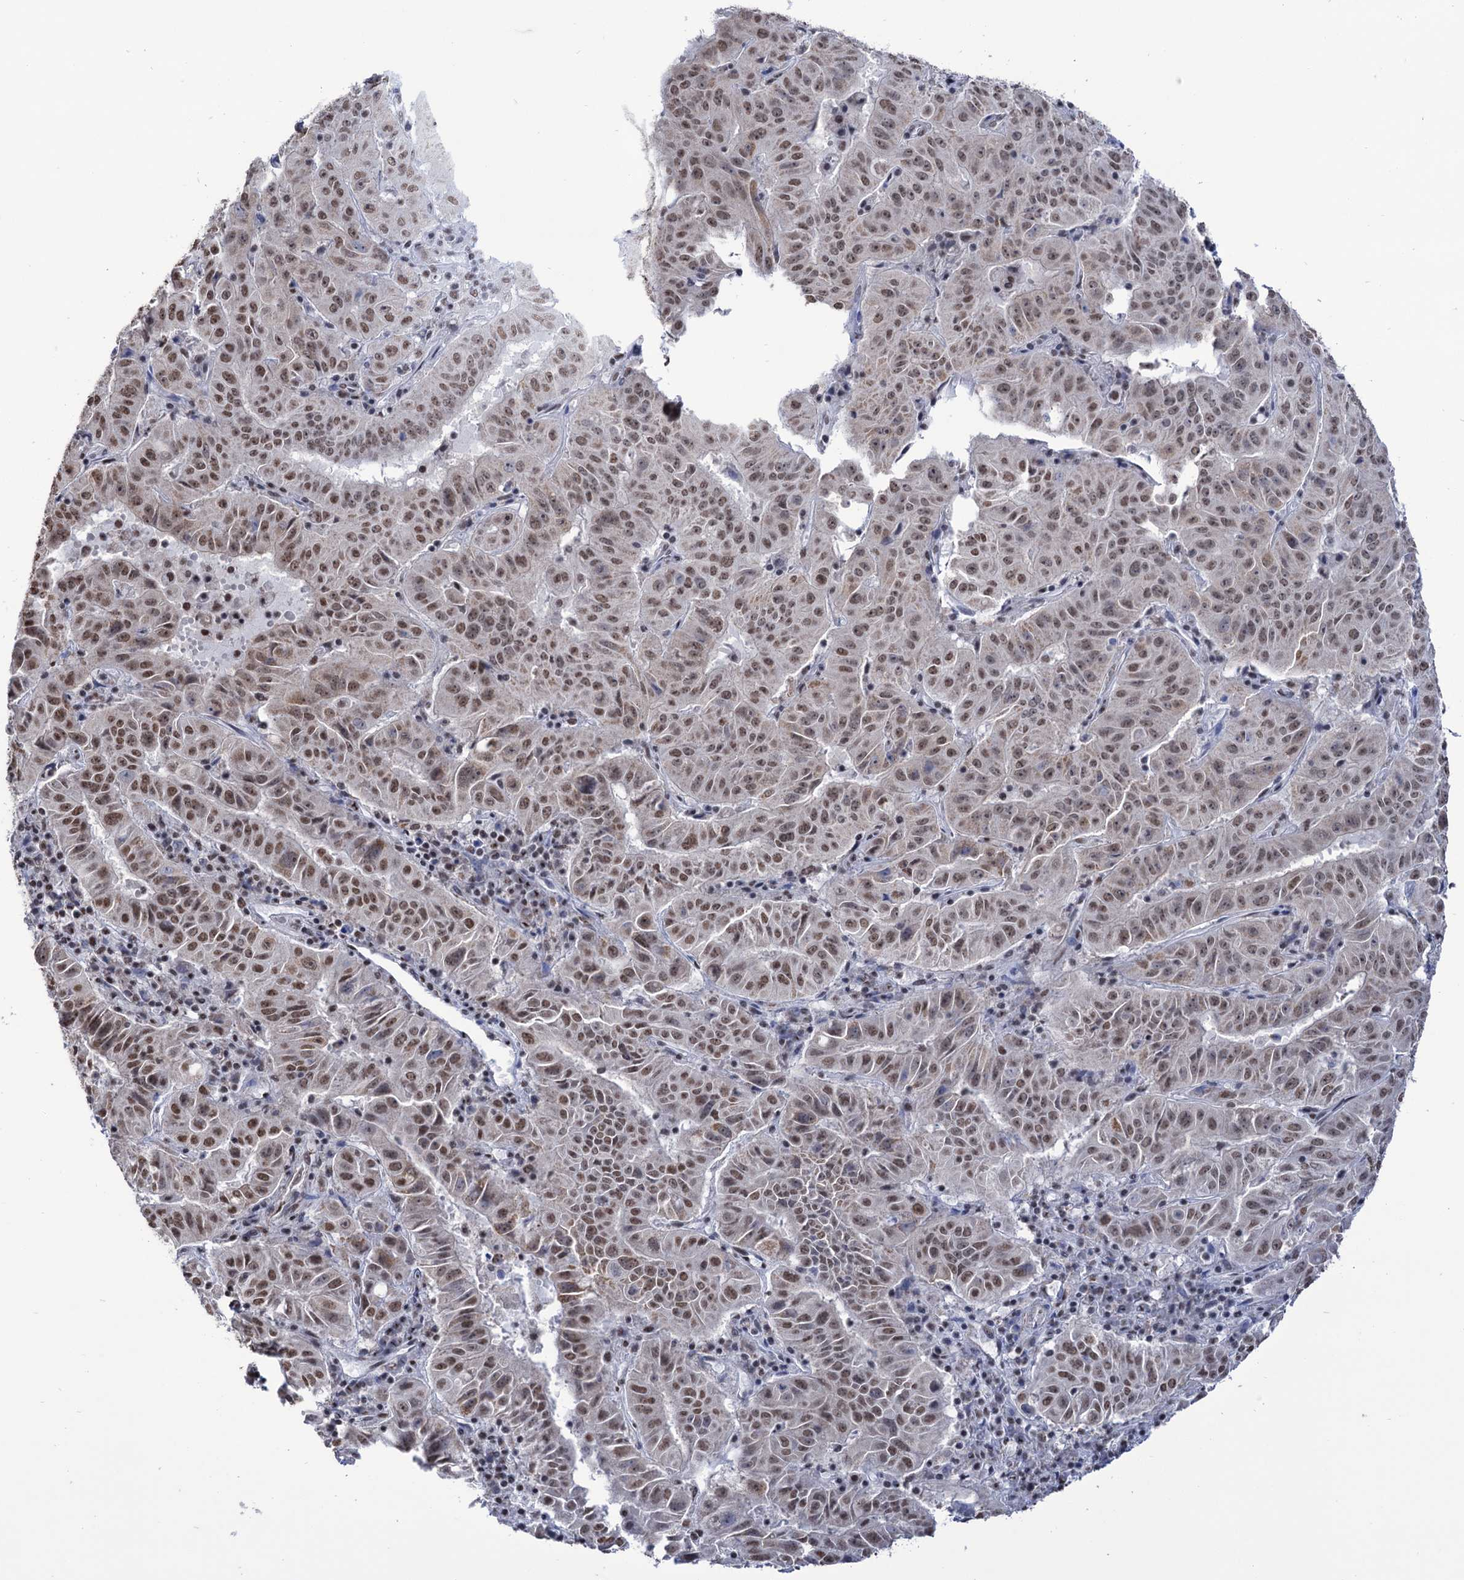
{"staining": {"intensity": "moderate", "quantity": ">75%", "location": "nuclear"}, "tissue": "pancreatic cancer", "cell_type": "Tumor cells", "image_type": "cancer", "snomed": [{"axis": "morphology", "description": "Adenocarcinoma, NOS"}, {"axis": "topography", "description": "Pancreas"}], "caption": "IHC of pancreatic adenocarcinoma shows medium levels of moderate nuclear expression in about >75% of tumor cells. Using DAB (3,3'-diaminobenzidine) (brown) and hematoxylin (blue) stains, captured at high magnification using brightfield microscopy.", "gene": "ABHD10", "patient": {"sex": "male", "age": 63}}